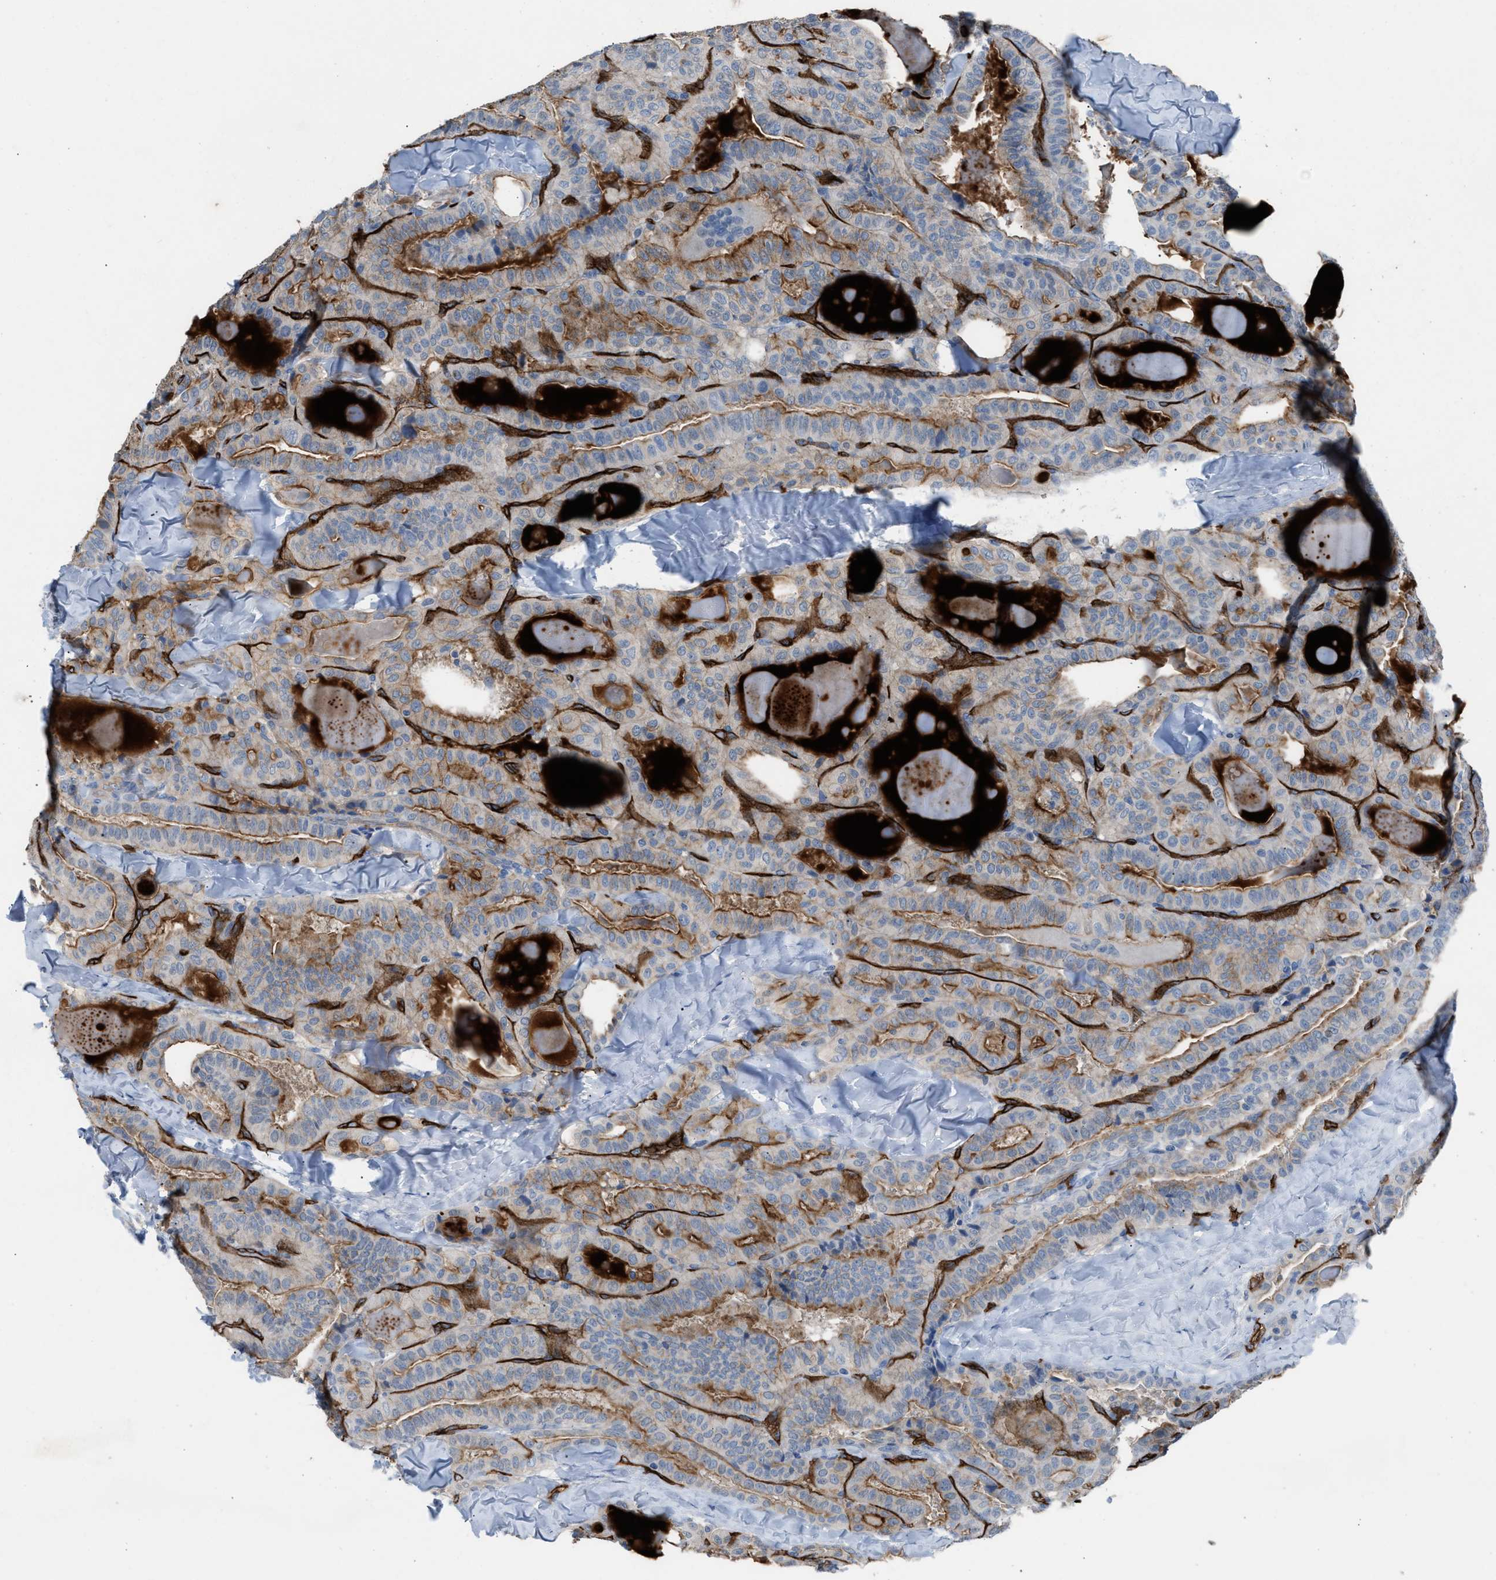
{"staining": {"intensity": "weak", "quantity": ">75%", "location": "cytoplasmic/membranous"}, "tissue": "thyroid cancer", "cell_type": "Tumor cells", "image_type": "cancer", "snomed": [{"axis": "morphology", "description": "Papillary adenocarcinoma, NOS"}, {"axis": "topography", "description": "Thyroid gland"}], "caption": "Immunohistochemical staining of human thyroid cancer displays low levels of weak cytoplasmic/membranous protein expression in approximately >75% of tumor cells.", "gene": "DYSF", "patient": {"sex": "male", "age": 77}}